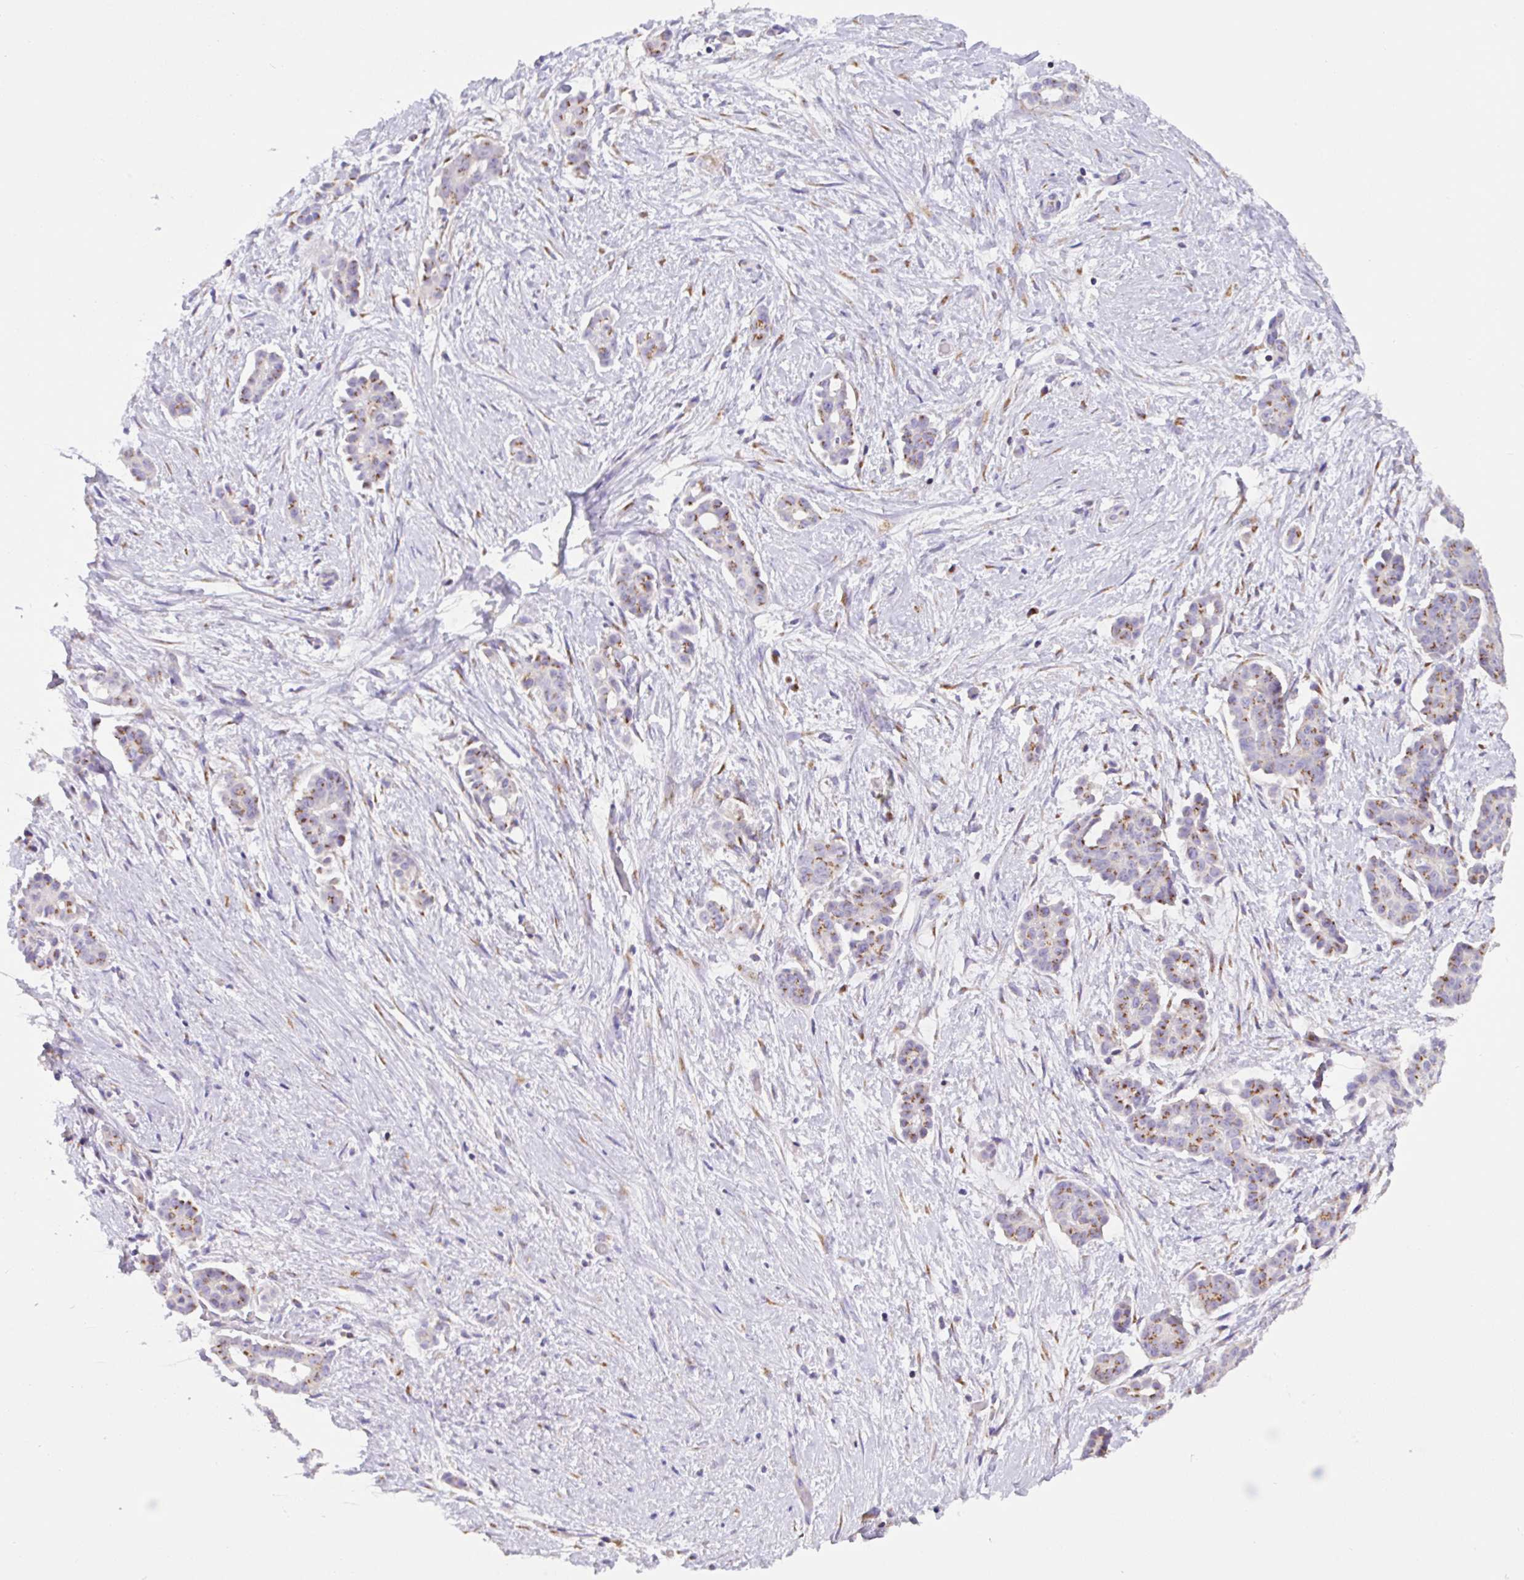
{"staining": {"intensity": "moderate", "quantity": ">75%", "location": "cytoplasmic/membranous"}, "tissue": "ovarian cancer", "cell_type": "Tumor cells", "image_type": "cancer", "snomed": [{"axis": "morphology", "description": "Cystadenocarcinoma, serous, NOS"}, {"axis": "topography", "description": "Ovary"}], "caption": "Human ovarian cancer (serous cystadenocarcinoma) stained with a protein marker reveals moderate staining in tumor cells.", "gene": "MIA3", "patient": {"sex": "female", "age": 50}}